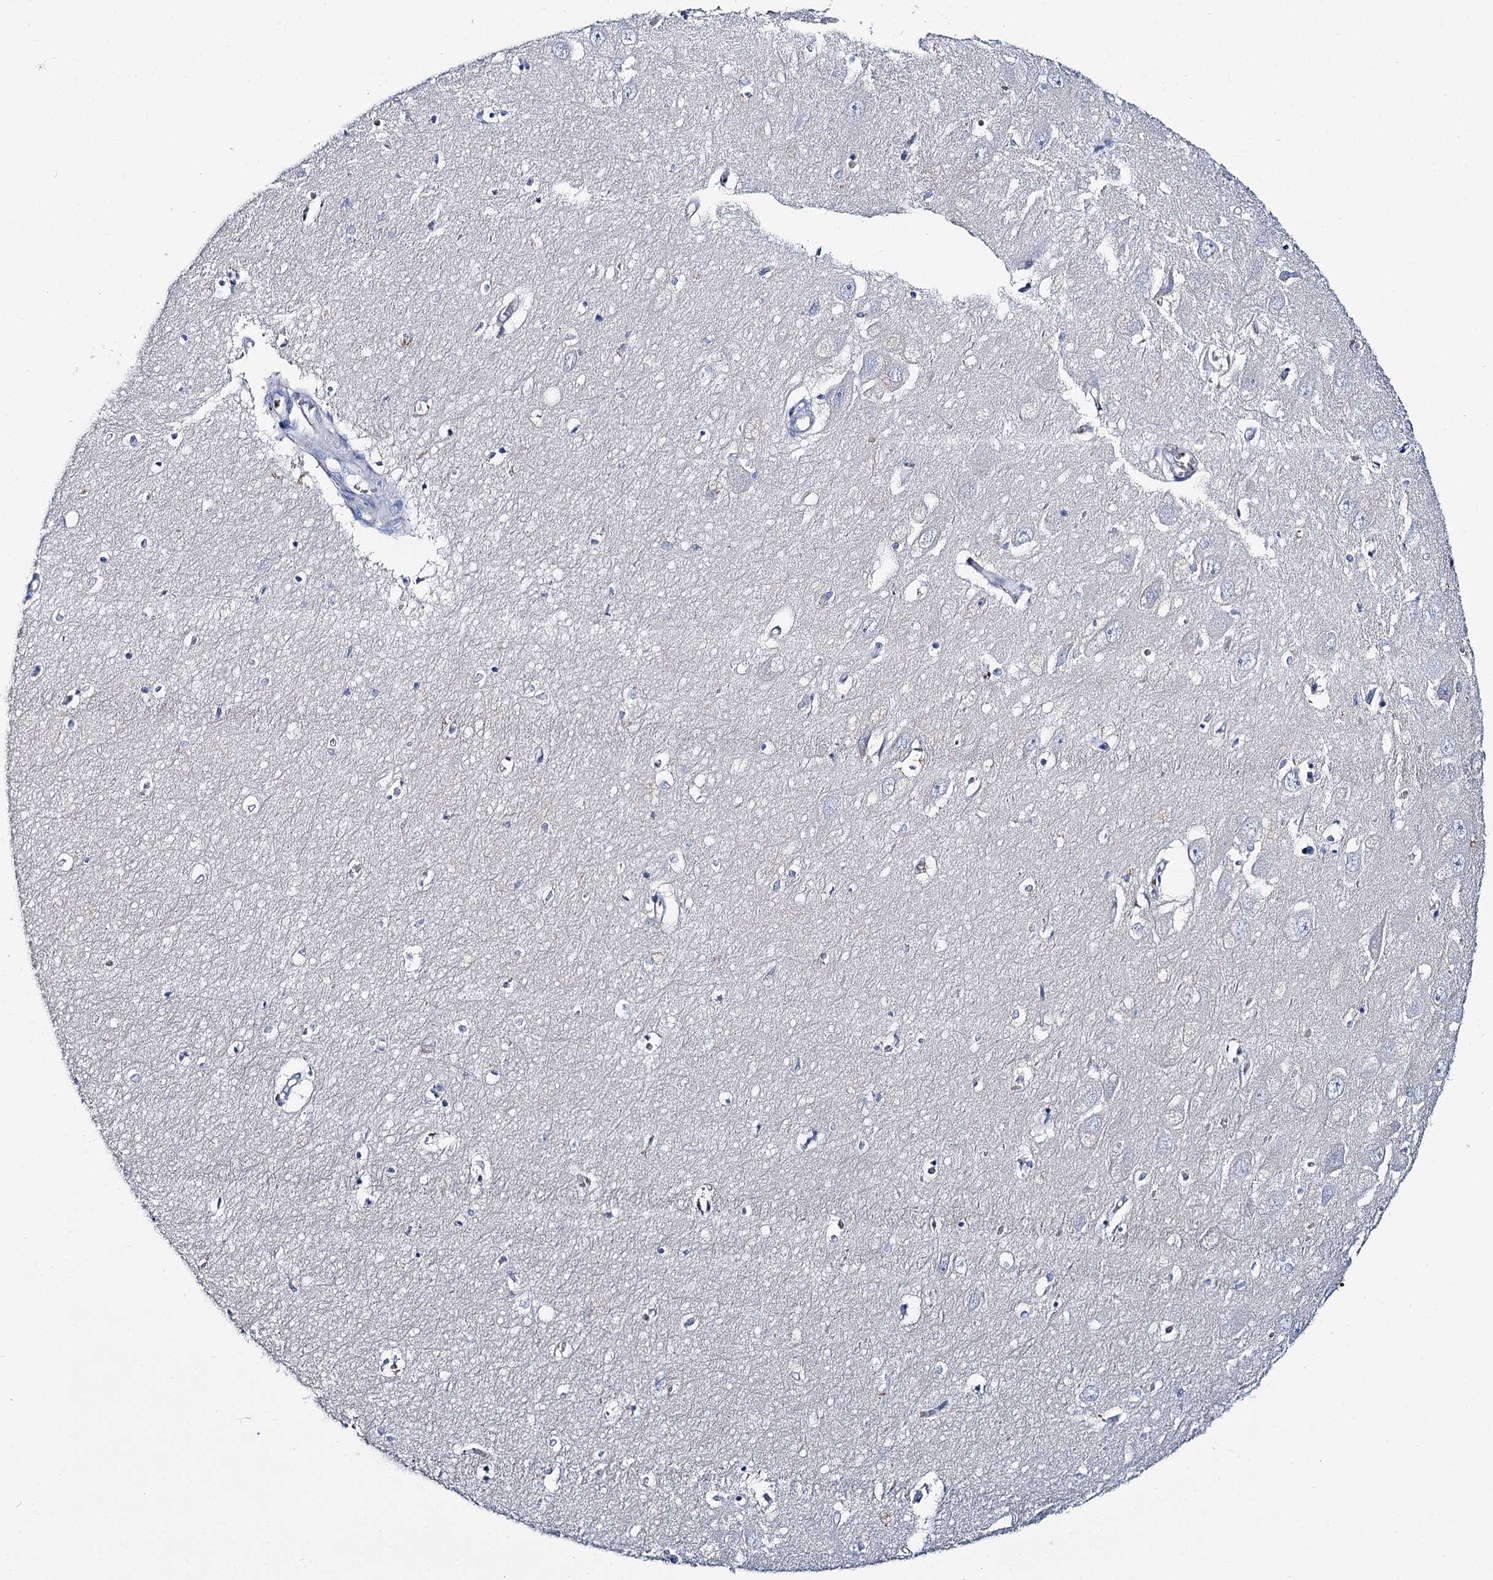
{"staining": {"intensity": "negative", "quantity": "none", "location": "none"}, "tissue": "hippocampus", "cell_type": "Glial cells", "image_type": "normal", "snomed": [{"axis": "morphology", "description": "Normal tissue, NOS"}, {"axis": "topography", "description": "Hippocampus"}], "caption": "DAB immunohistochemical staining of normal hippocampus displays no significant positivity in glial cells.", "gene": "ATG2A", "patient": {"sex": "female", "age": 64}}